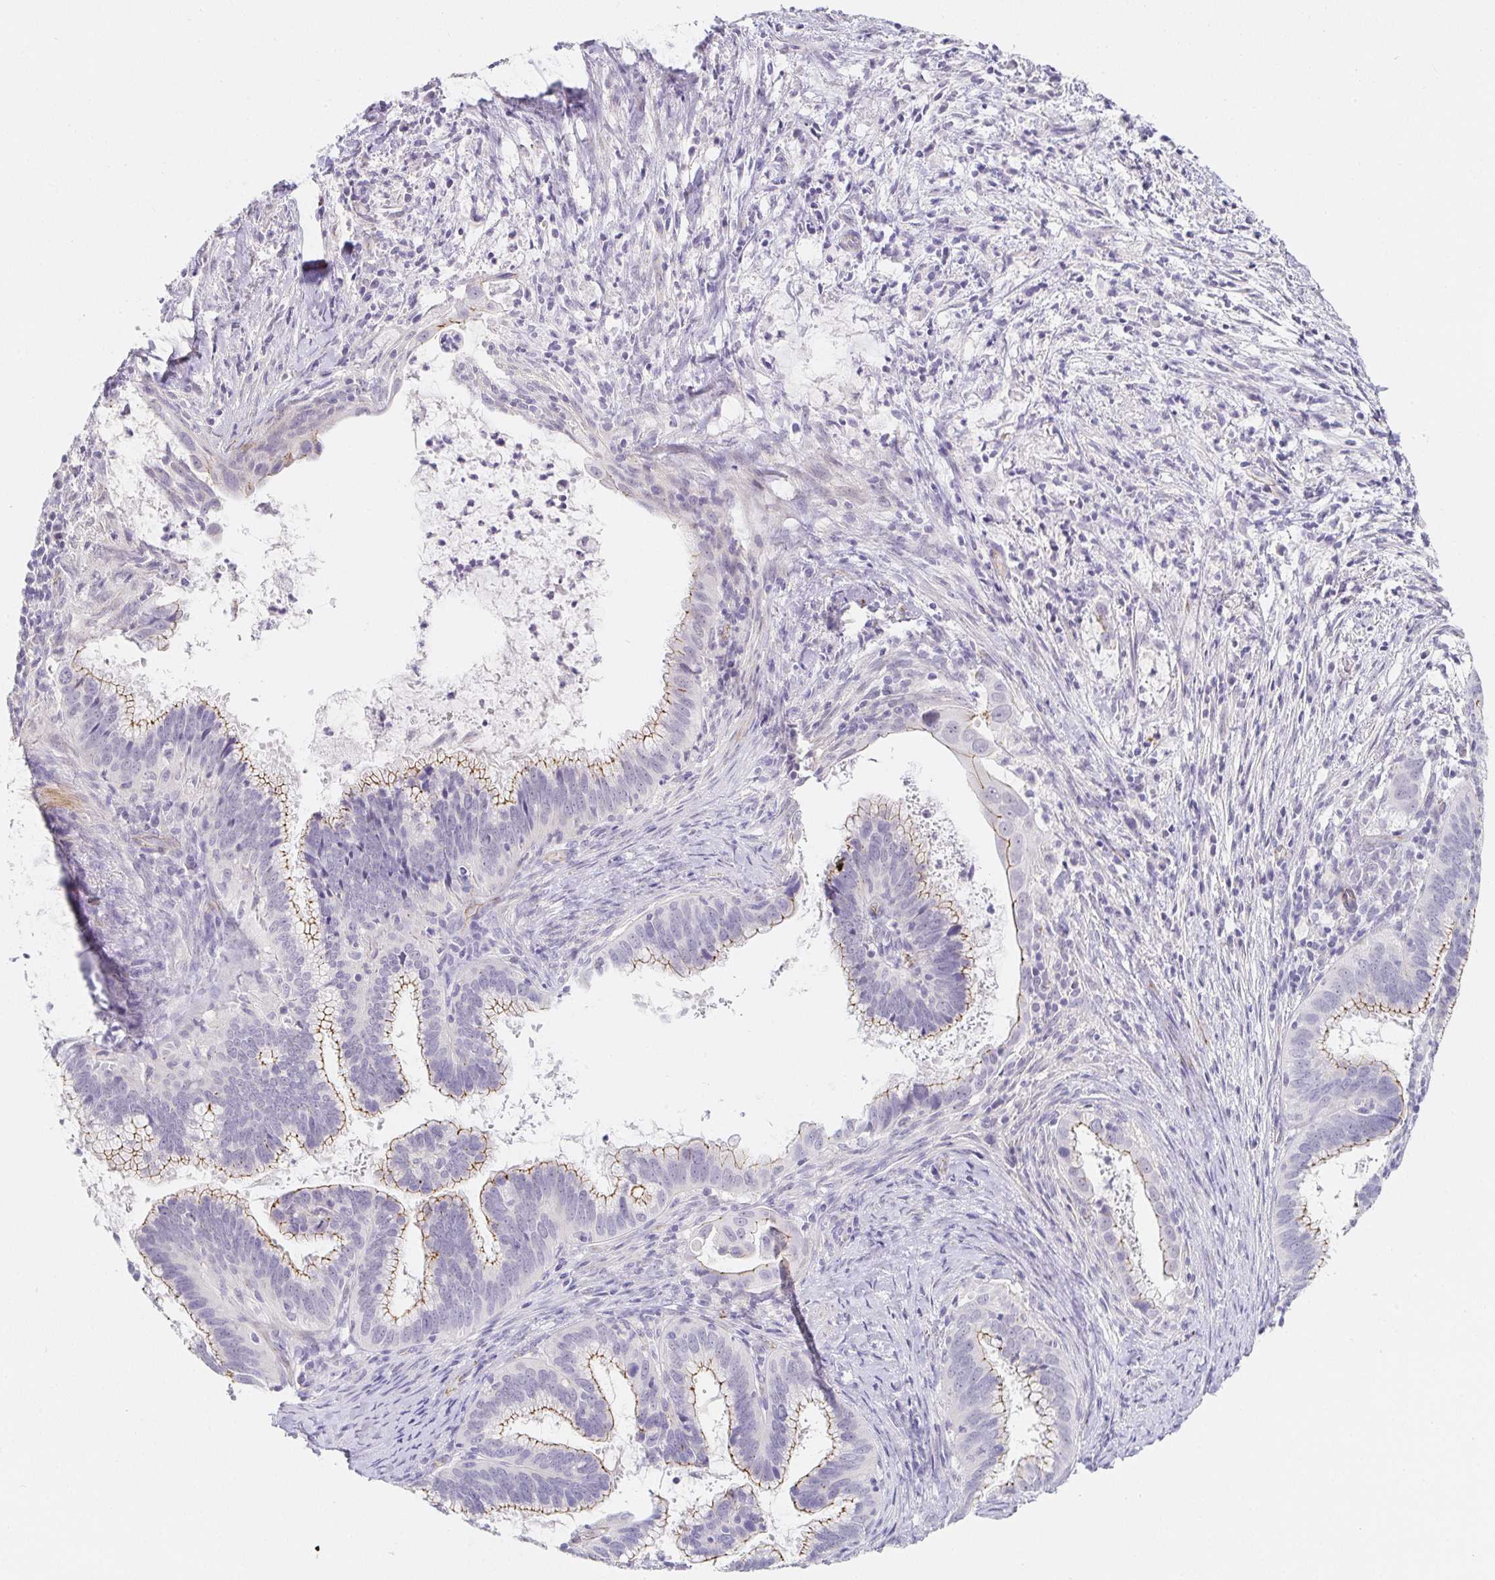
{"staining": {"intensity": "moderate", "quantity": "25%-75%", "location": "cytoplasmic/membranous"}, "tissue": "cervical cancer", "cell_type": "Tumor cells", "image_type": "cancer", "snomed": [{"axis": "morphology", "description": "Adenocarcinoma, NOS"}, {"axis": "topography", "description": "Cervix"}], "caption": "Immunohistochemistry (DAB) staining of human cervical cancer shows moderate cytoplasmic/membranous protein positivity in approximately 25%-75% of tumor cells.", "gene": "PDX1", "patient": {"sex": "female", "age": 56}}